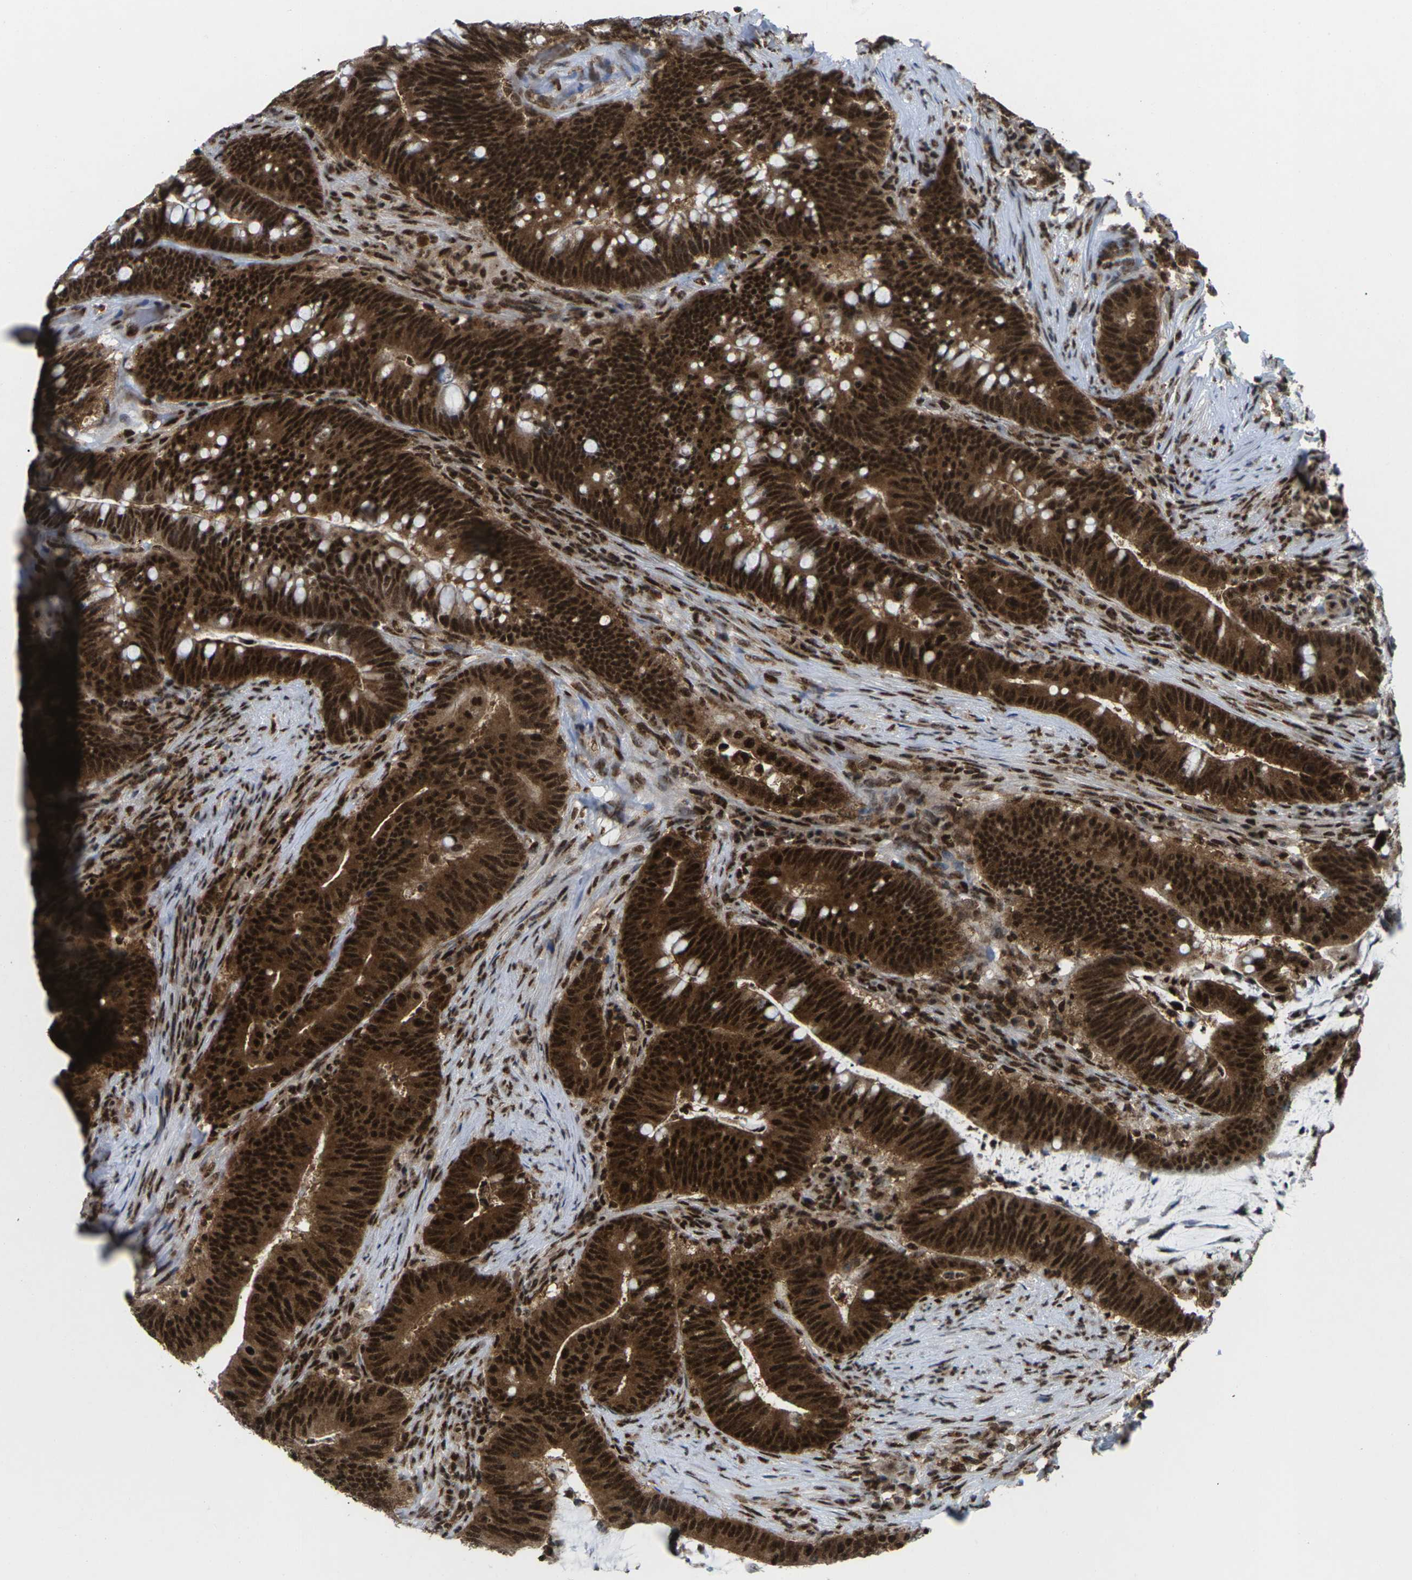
{"staining": {"intensity": "strong", "quantity": ">75%", "location": "cytoplasmic/membranous,nuclear"}, "tissue": "colorectal cancer", "cell_type": "Tumor cells", "image_type": "cancer", "snomed": [{"axis": "morphology", "description": "Normal tissue, NOS"}, {"axis": "morphology", "description": "Adenocarcinoma, NOS"}, {"axis": "topography", "description": "Colon"}], "caption": "Immunohistochemistry (IHC) image of neoplastic tissue: colorectal cancer stained using IHC shows high levels of strong protein expression localized specifically in the cytoplasmic/membranous and nuclear of tumor cells, appearing as a cytoplasmic/membranous and nuclear brown color.", "gene": "MAGOH", "patient": {"sex": "female", "age": 66}}